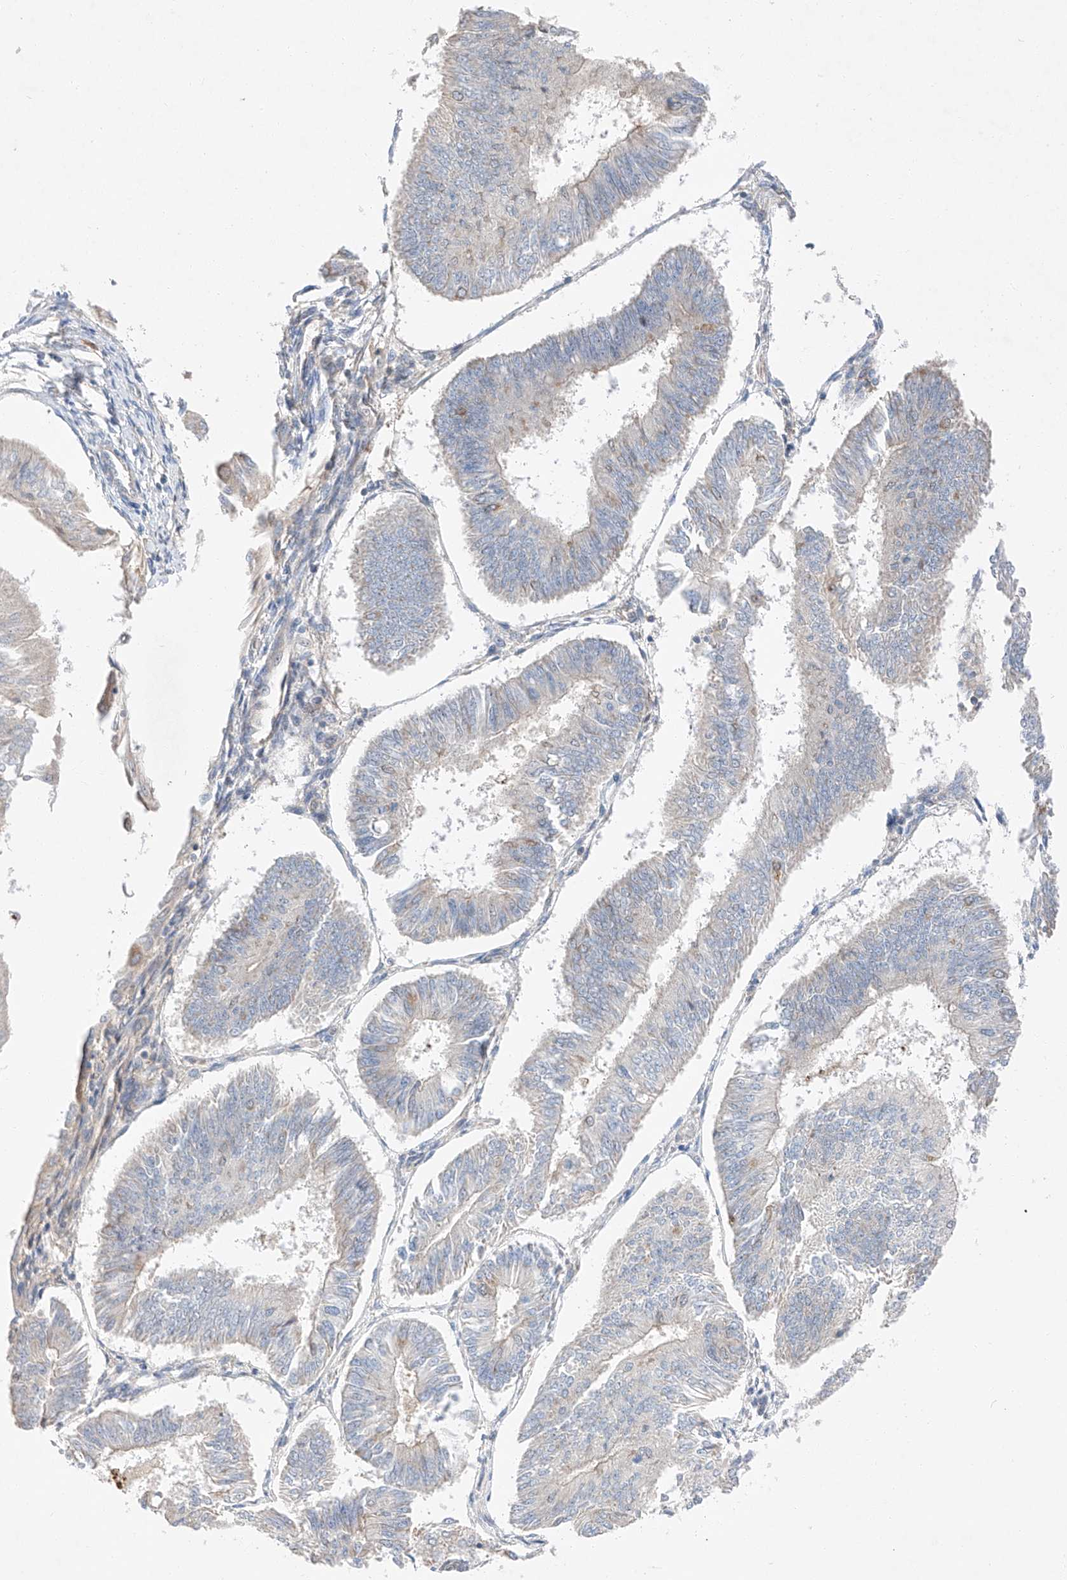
{"staining": {"intensity": "negative", "quantity": "none", "location": "none"}, "tissue": "endometrial cancer", "cell_type": "Tumor cells", "image_type": "cancer", "snomed": [{"axis": "morphology", "description": "Adenocarcinoma, NOS"}, {"axis": "topography", "description": "Endometrium"}], "caption": "DAB (3,3'-diaminobenzidine) immunohistochemical staining of human endometrial cancer (adenocarcinoma) reveals no significant positivity in tumor cells.", "gene": "RUSC1", "patient": {"sex": "female", "age": 58}}